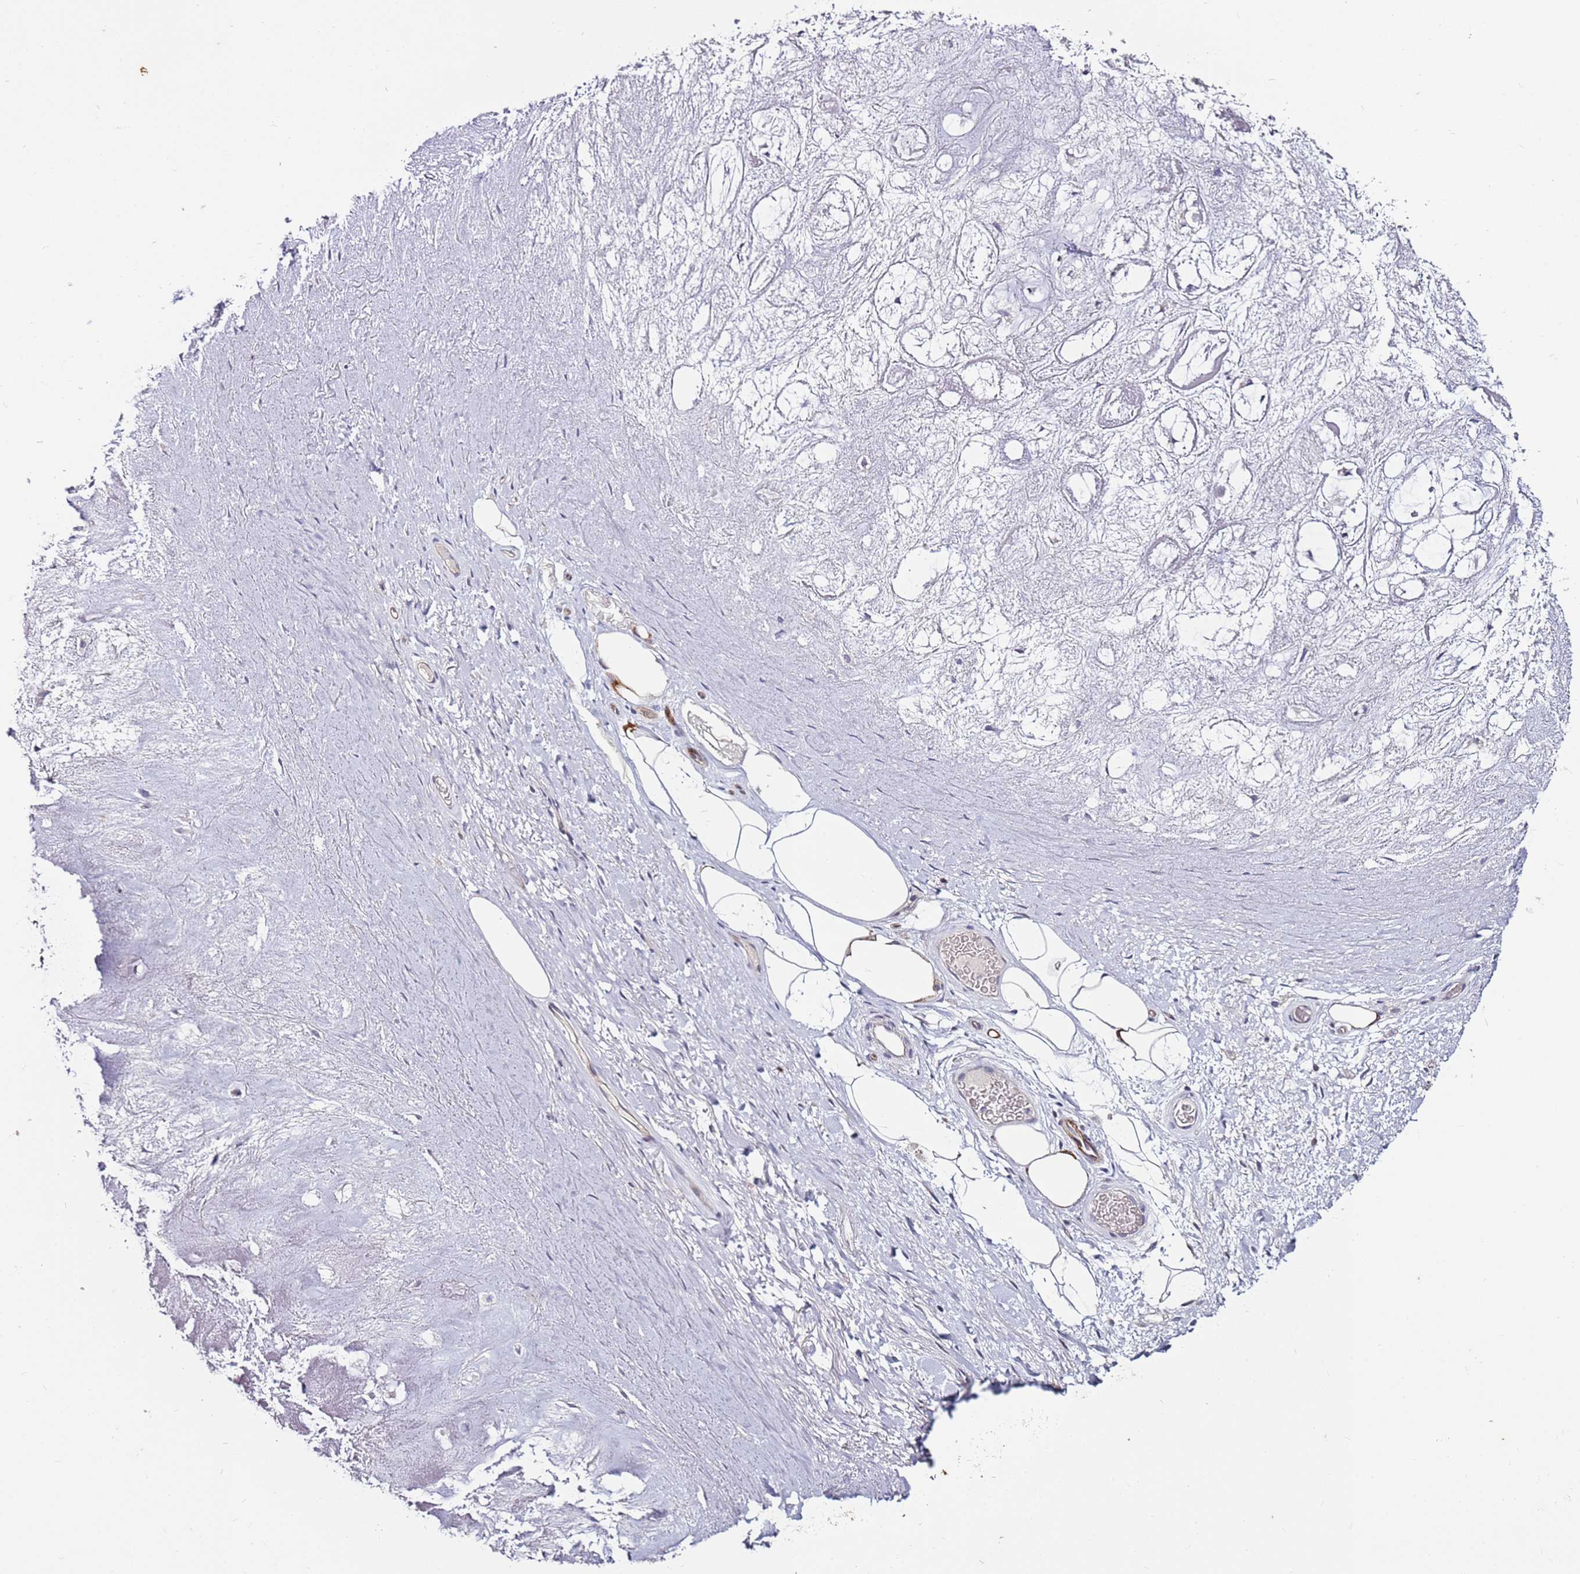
{"staining": {"intensity": "moderate", "quantity": "<25%", "location": "cytoplasmic/membranous"}, "tissue": "adipose tissue", "cell_type": "Adipocytes", "image_type": "normal", "snomed": [{"axis": "morphology", "description": "Normal tissue, NOS"}, {"axis": "topography", "description": "Cartilage tissue"}], "caption": "Moderate cytoplasmic/membranous expression is appreciated in about <25% of adipocytes in normal adipose tissue. (DAB (3,3'-diaminobenzidine) IHC with brightfield microscopy, high magnification).", "gene": "SRRM5", "patient": {"sex": "male", "age": 81}}